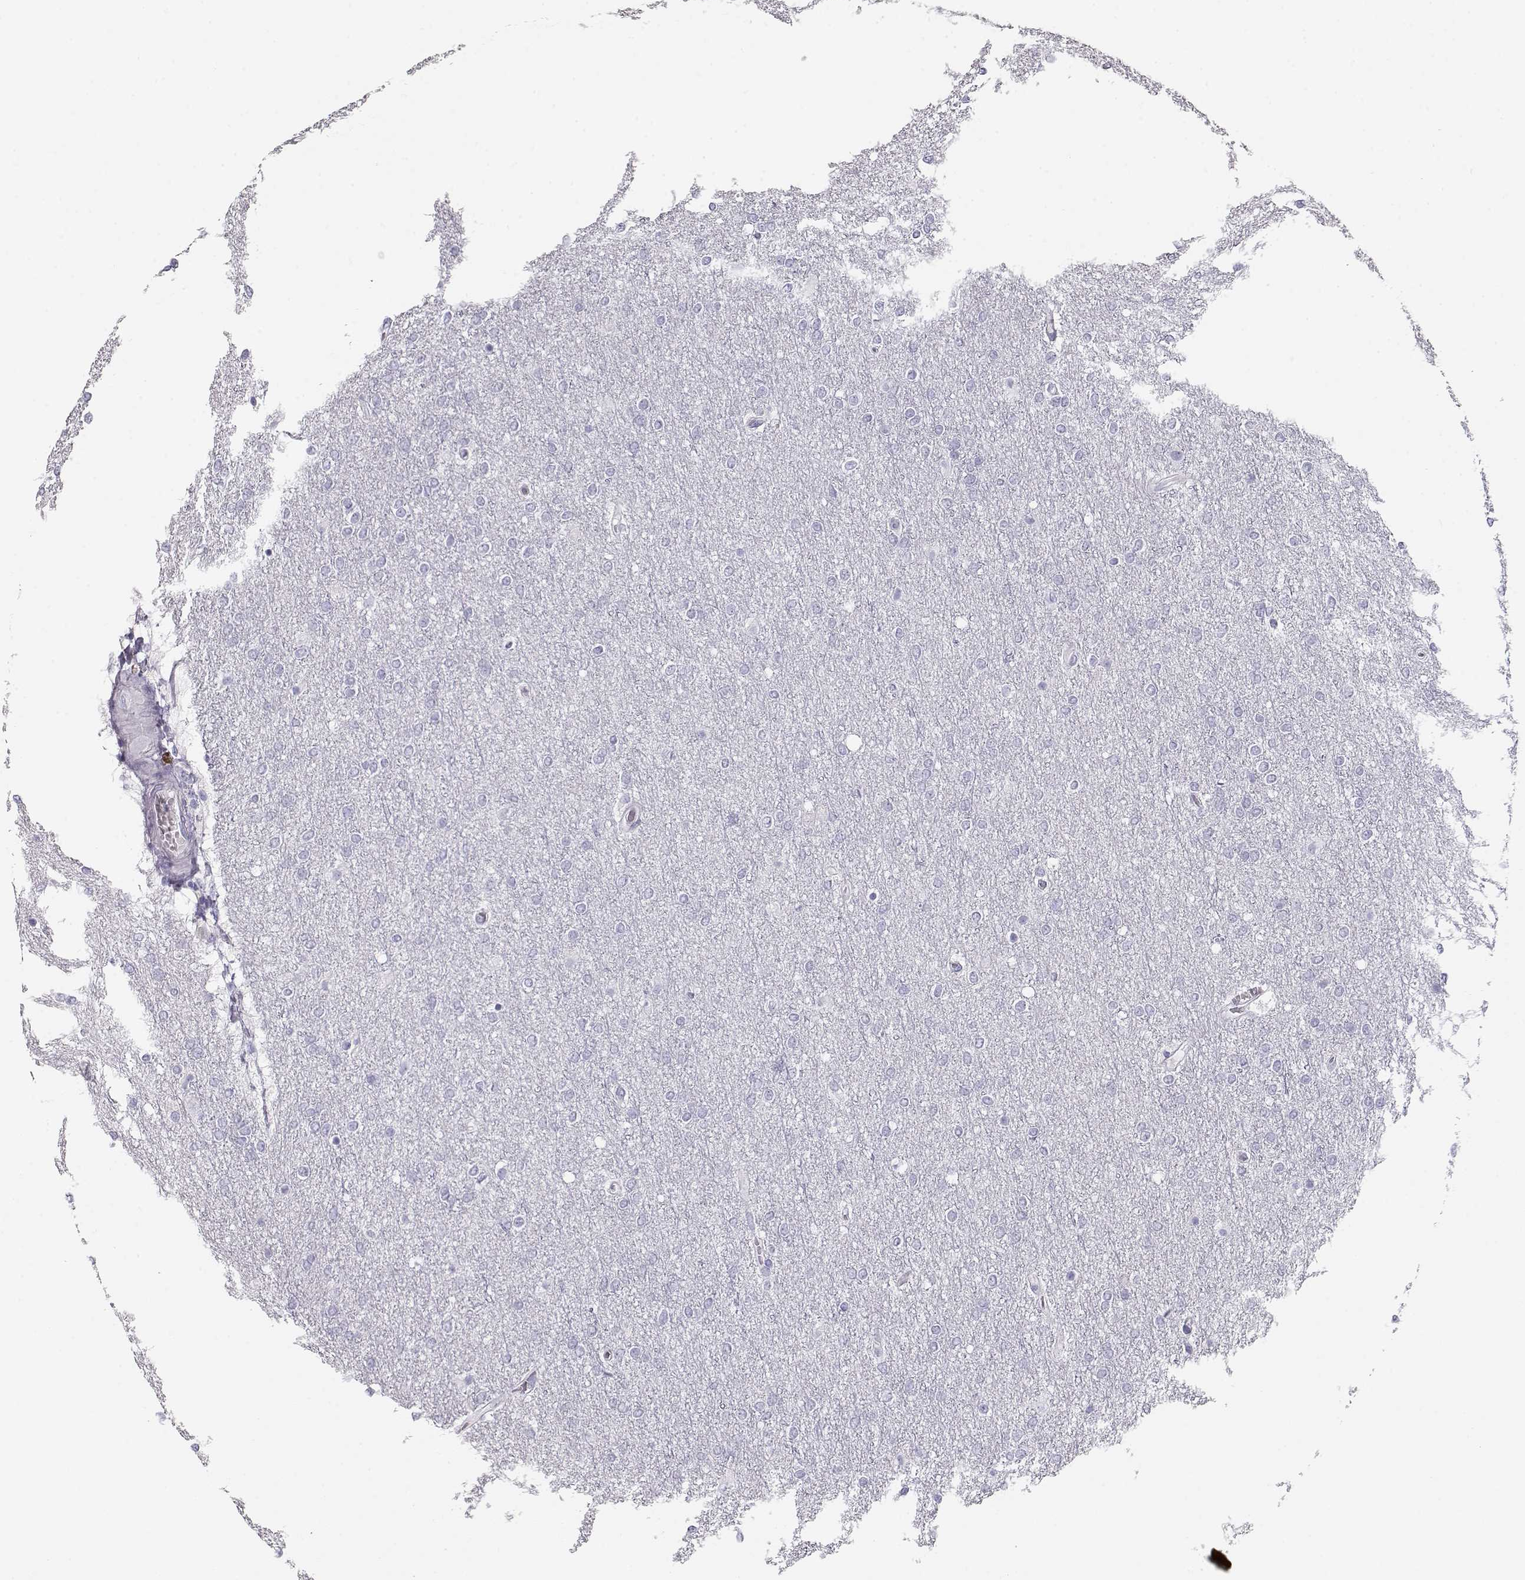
{"staining": {"intensity": "negative", "quantity": "none", "location": "none"}, "tissue": "glioma", "cell_type": "Tumor cells", "image_type": "cancer", "snomed": [{"axis": "morphology", "description": "Glioma, malignant, High grade"}, {"axis": "topography", "description": "Brain"}], "caption": "Human malignant glioma (high-grade) stained for a protein using immunohistochemistry reveals no expression in tumor cells.", "gene": "MAGEC1", "patient": {"sex": "female", "age": 61}}